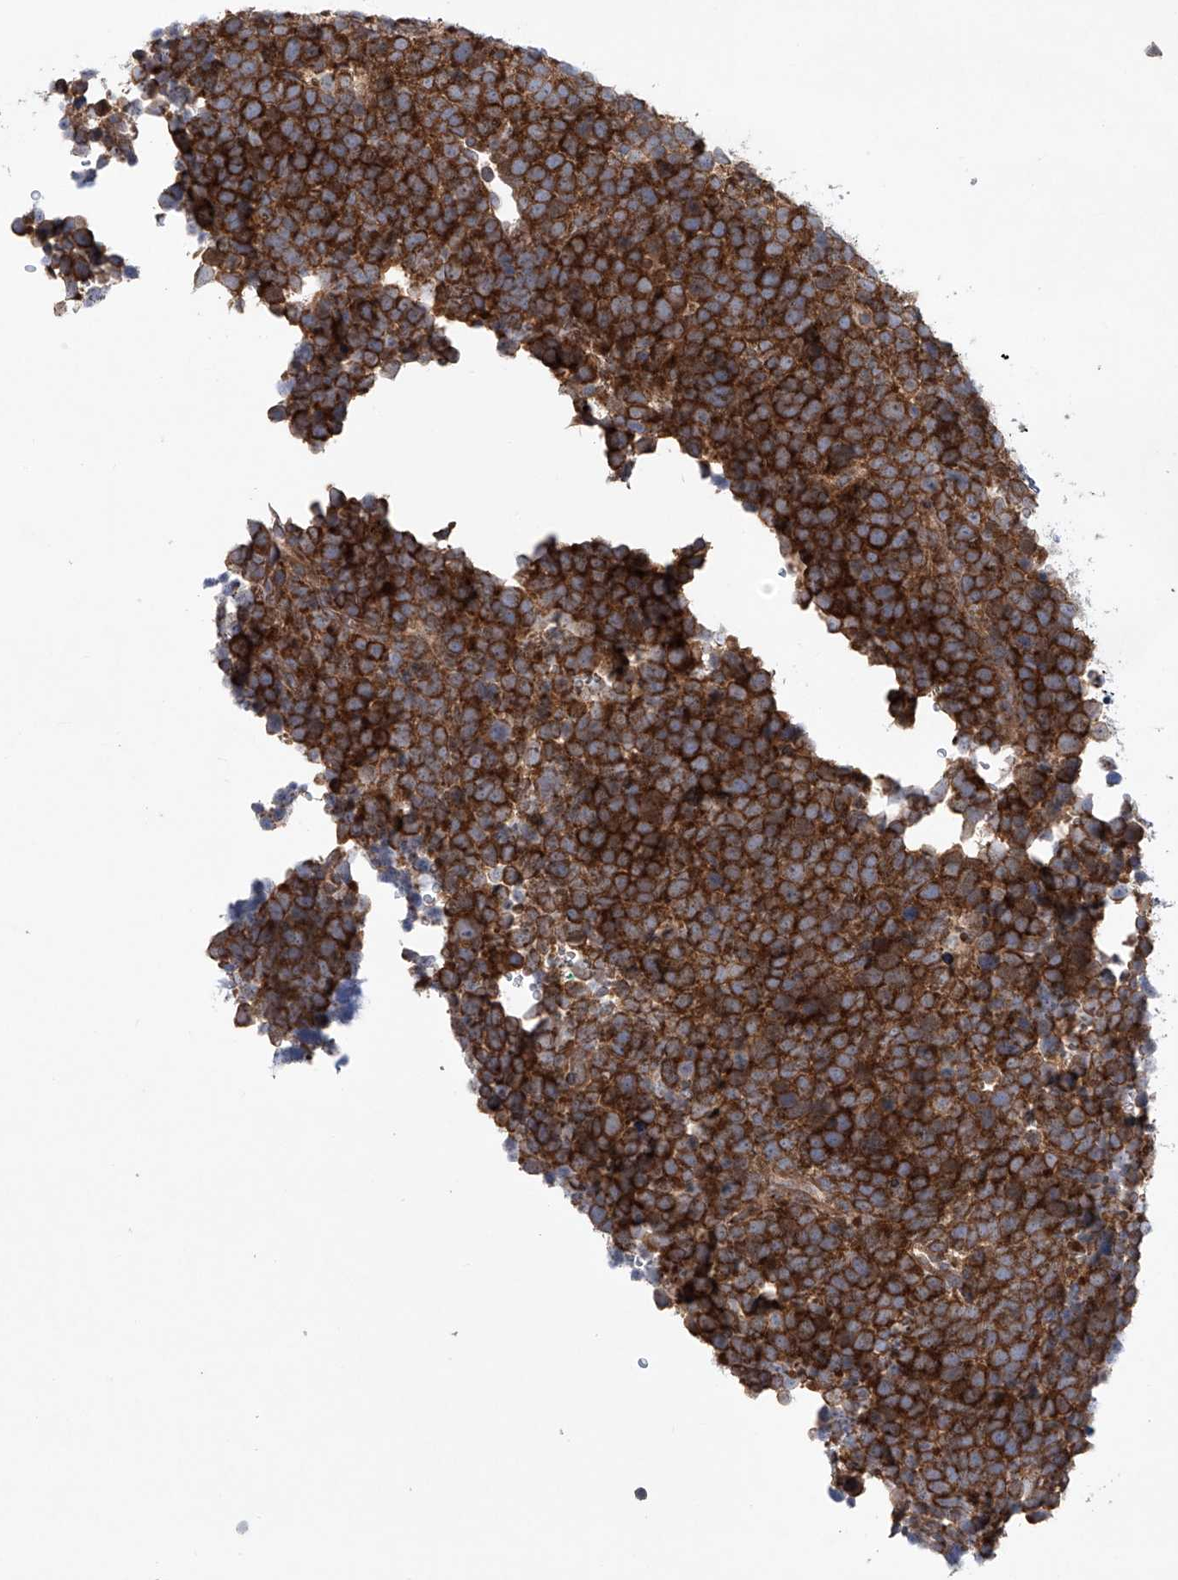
{"staining": {"intensity": "strong", "quantity": ">75%", "location": "cytoplasmic/membranous"}, "tissue": "urothelial cancer", "cell_type": "Tumor cells", "image_type": "cancer", "snomed": [{"axis": "morphology", "description": "Urothelial carcinoma, High grade"}, {"axis": "topography", "description": "Urinary bladder"}], "caption": "Tumor cells exhibit strong cytoplasmic/membranous expression in about >75% of cells in urothelial cancer.", "gene": "KLC4", "patient": {"sex": "female", "age": 82}}